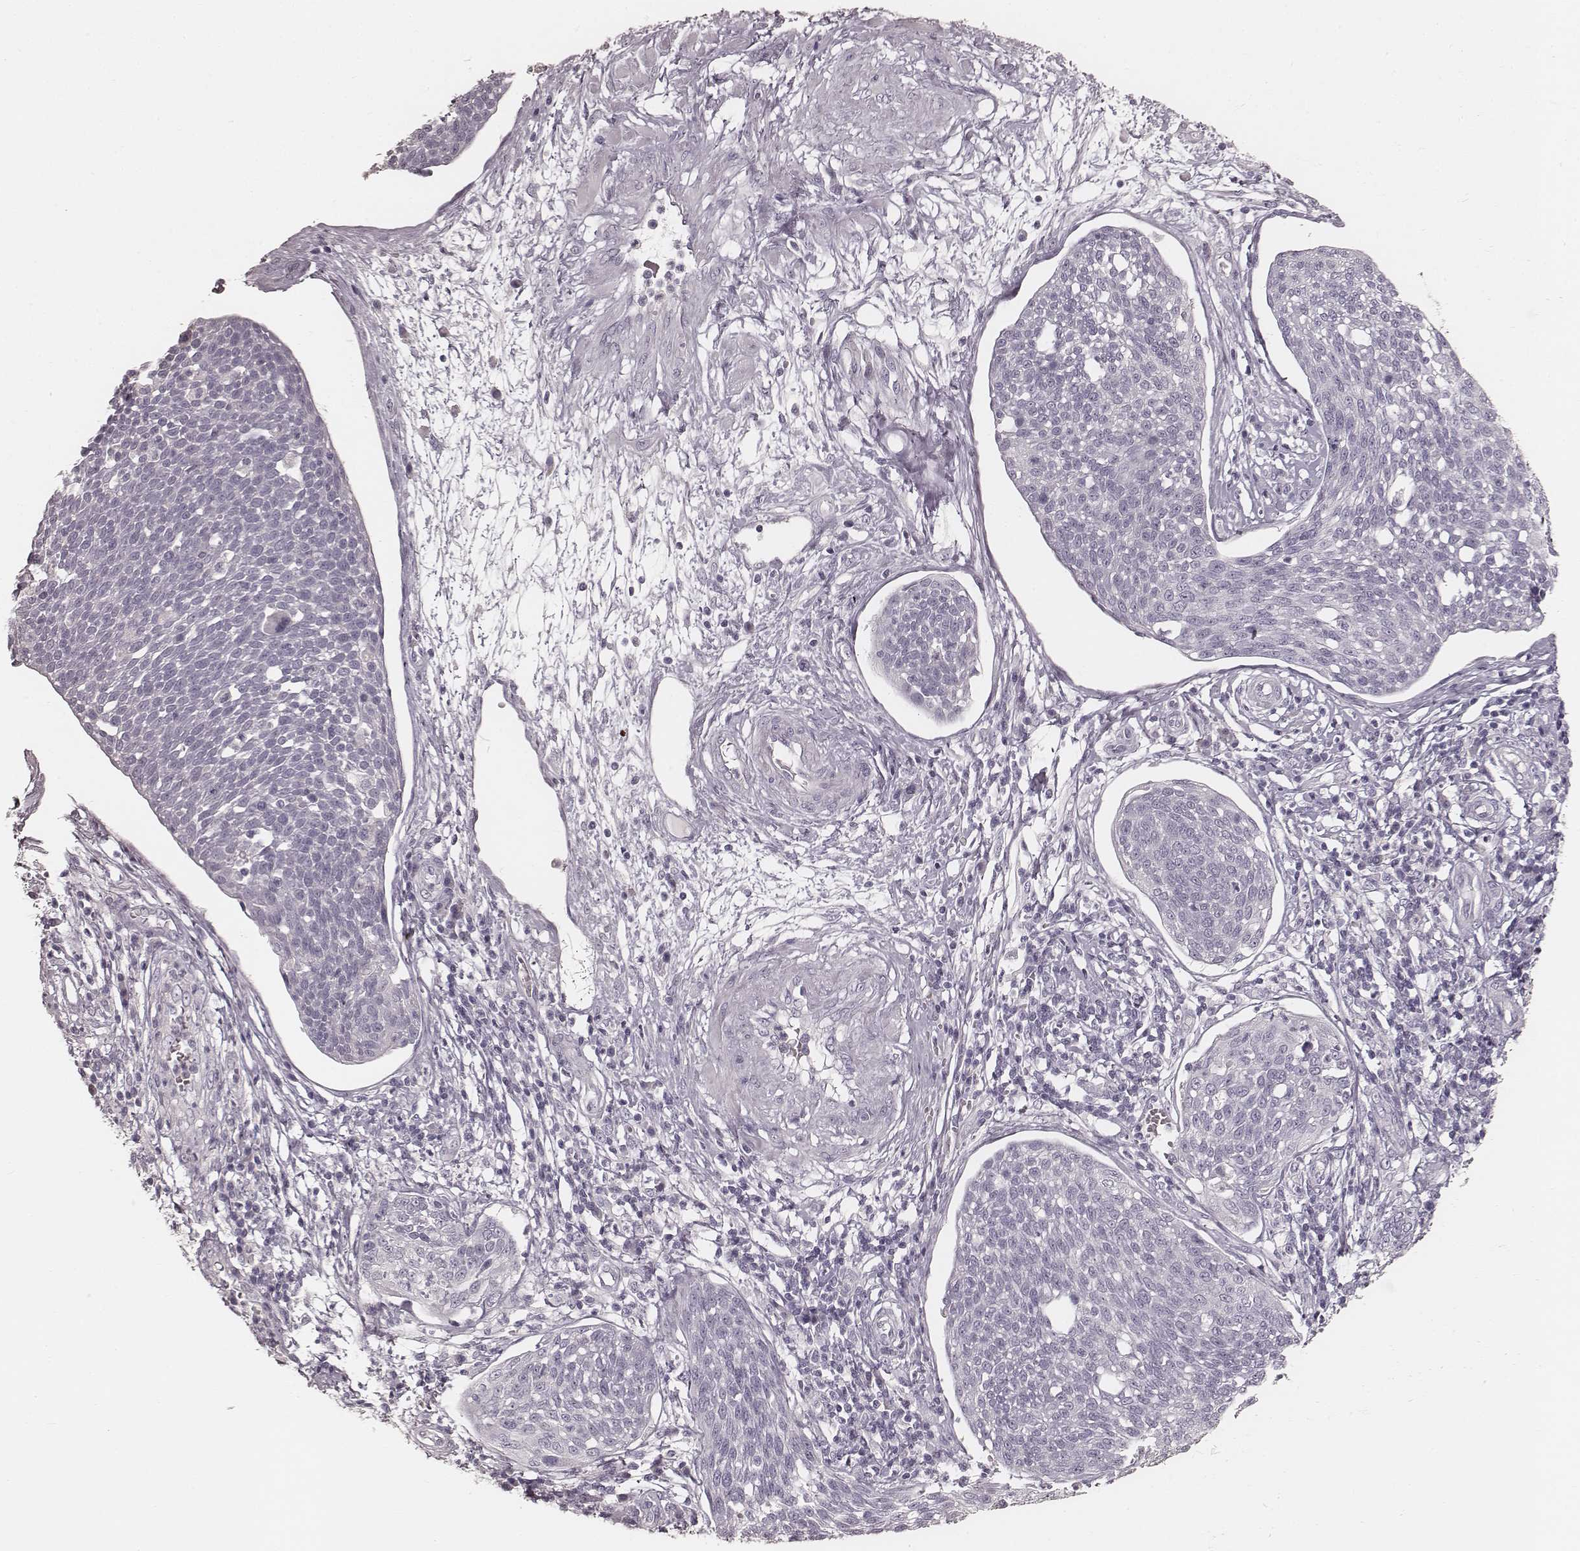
{"staining": {"intensity": "negative", "quantity": "none", "location": "none"}, "tissue": "cervical cancer", "cell_type": "Tumor cells", "image_type": "cancer", "snomed": [{"axis": "morphology", "description": "Squamous cell carcinoma, NOS"}, {"axis": "topography", "description": "Cervix"}], "caption": "This photomicrograph is of cervical squamous cell carcinoma stained with immunohistochemistry (IHC) to label a protein in brown with the nuclei are counter-stained blue. There is no positivity in tumor cells.", "gene": "KRT26", "patient": {"sex": "female", "age": 34}}